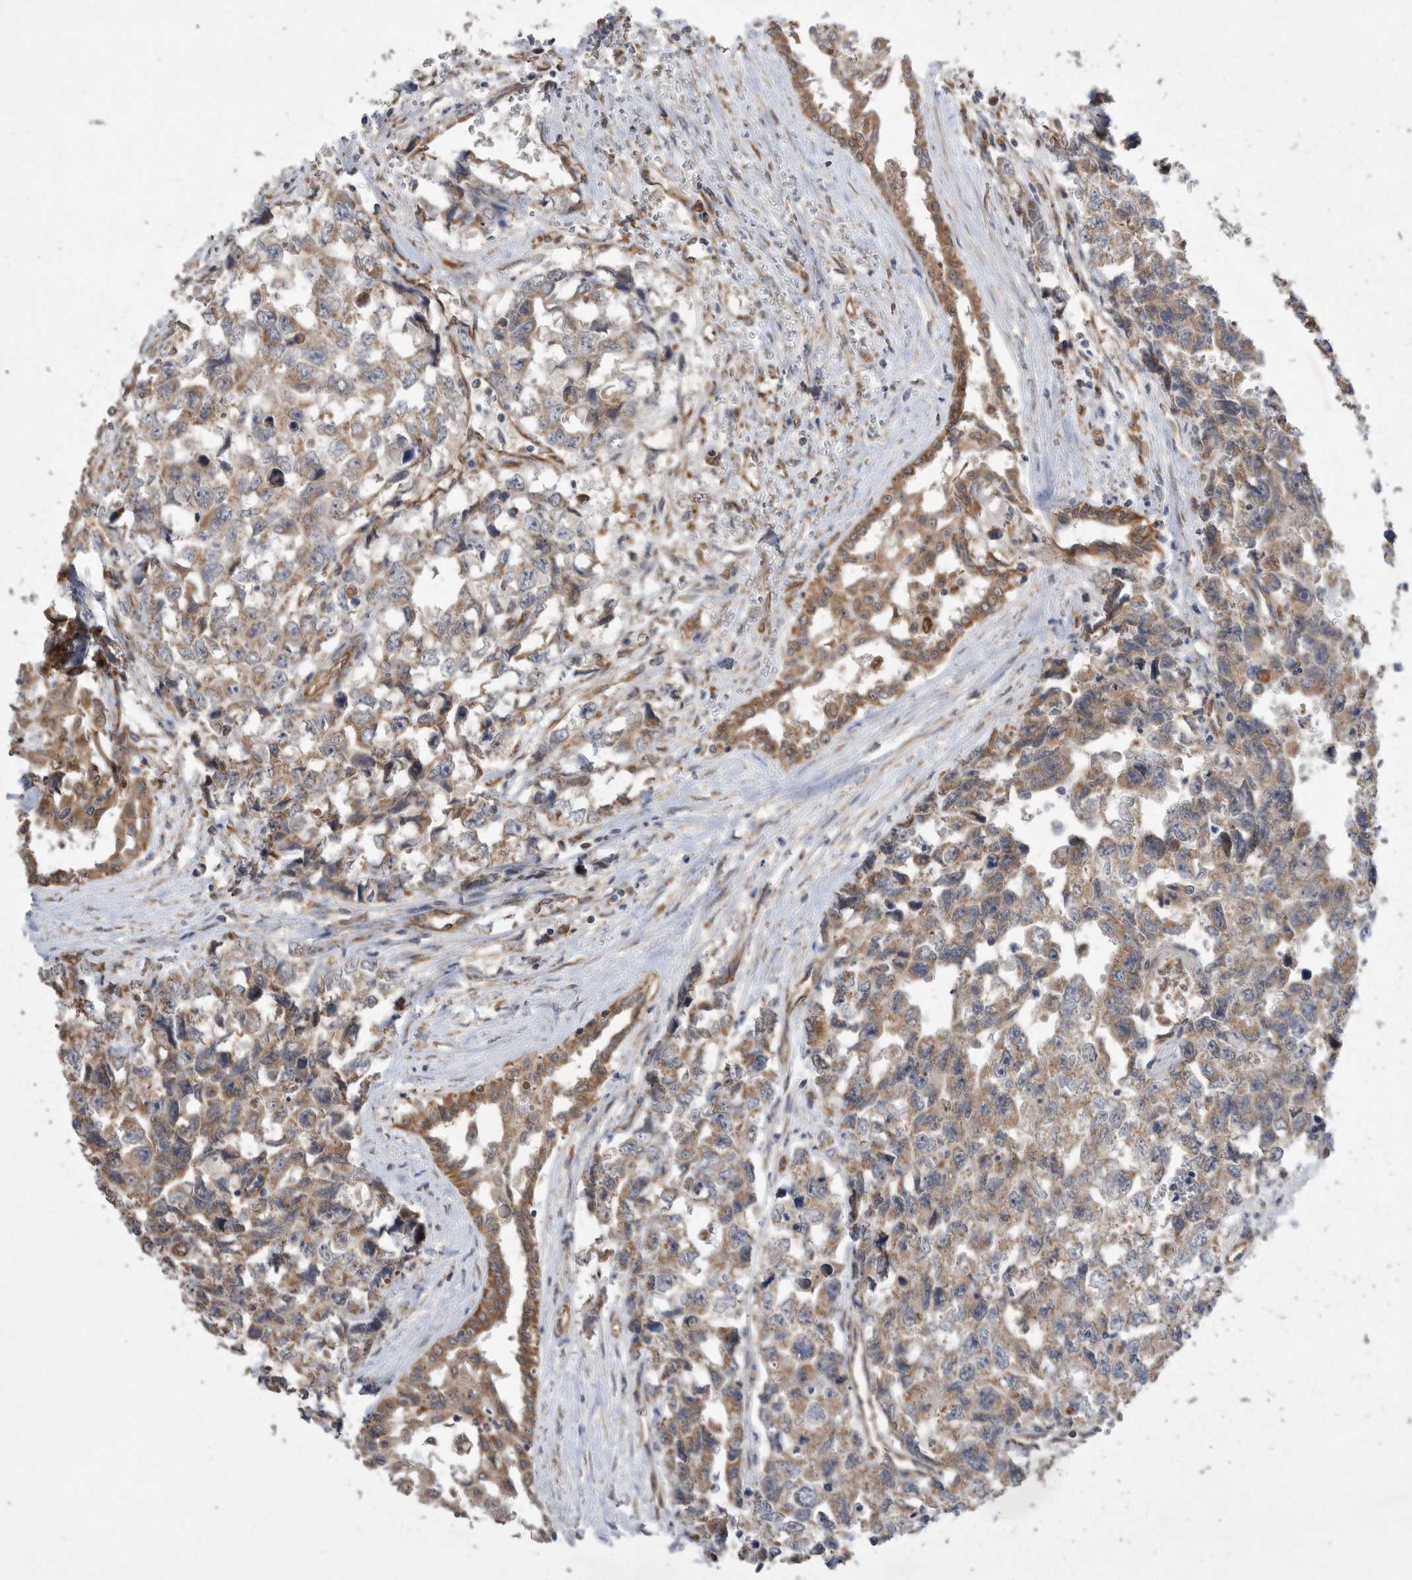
{"staining": {"intensity": "moderate", "quantity": ">75%", "location": "cytoplasmic/membranous"}, "tissue": "testis cancer", "cell_type": "Tumor cells", "image_type": "cancer", "snomed": [{"axis": "morphology", "description": "Carcinoma, Embryonal, NOS"}, {"axis": "topography", "description": "Testis"}], "caption": "Testis embryonal carcinoma stained for a protein (brown) reveals moderate cytoplasmic/membranous positive positivity in approximately >75% of tumor cells.", "gene": "PON2", "patient": {"sex": "male", "age": 31}}